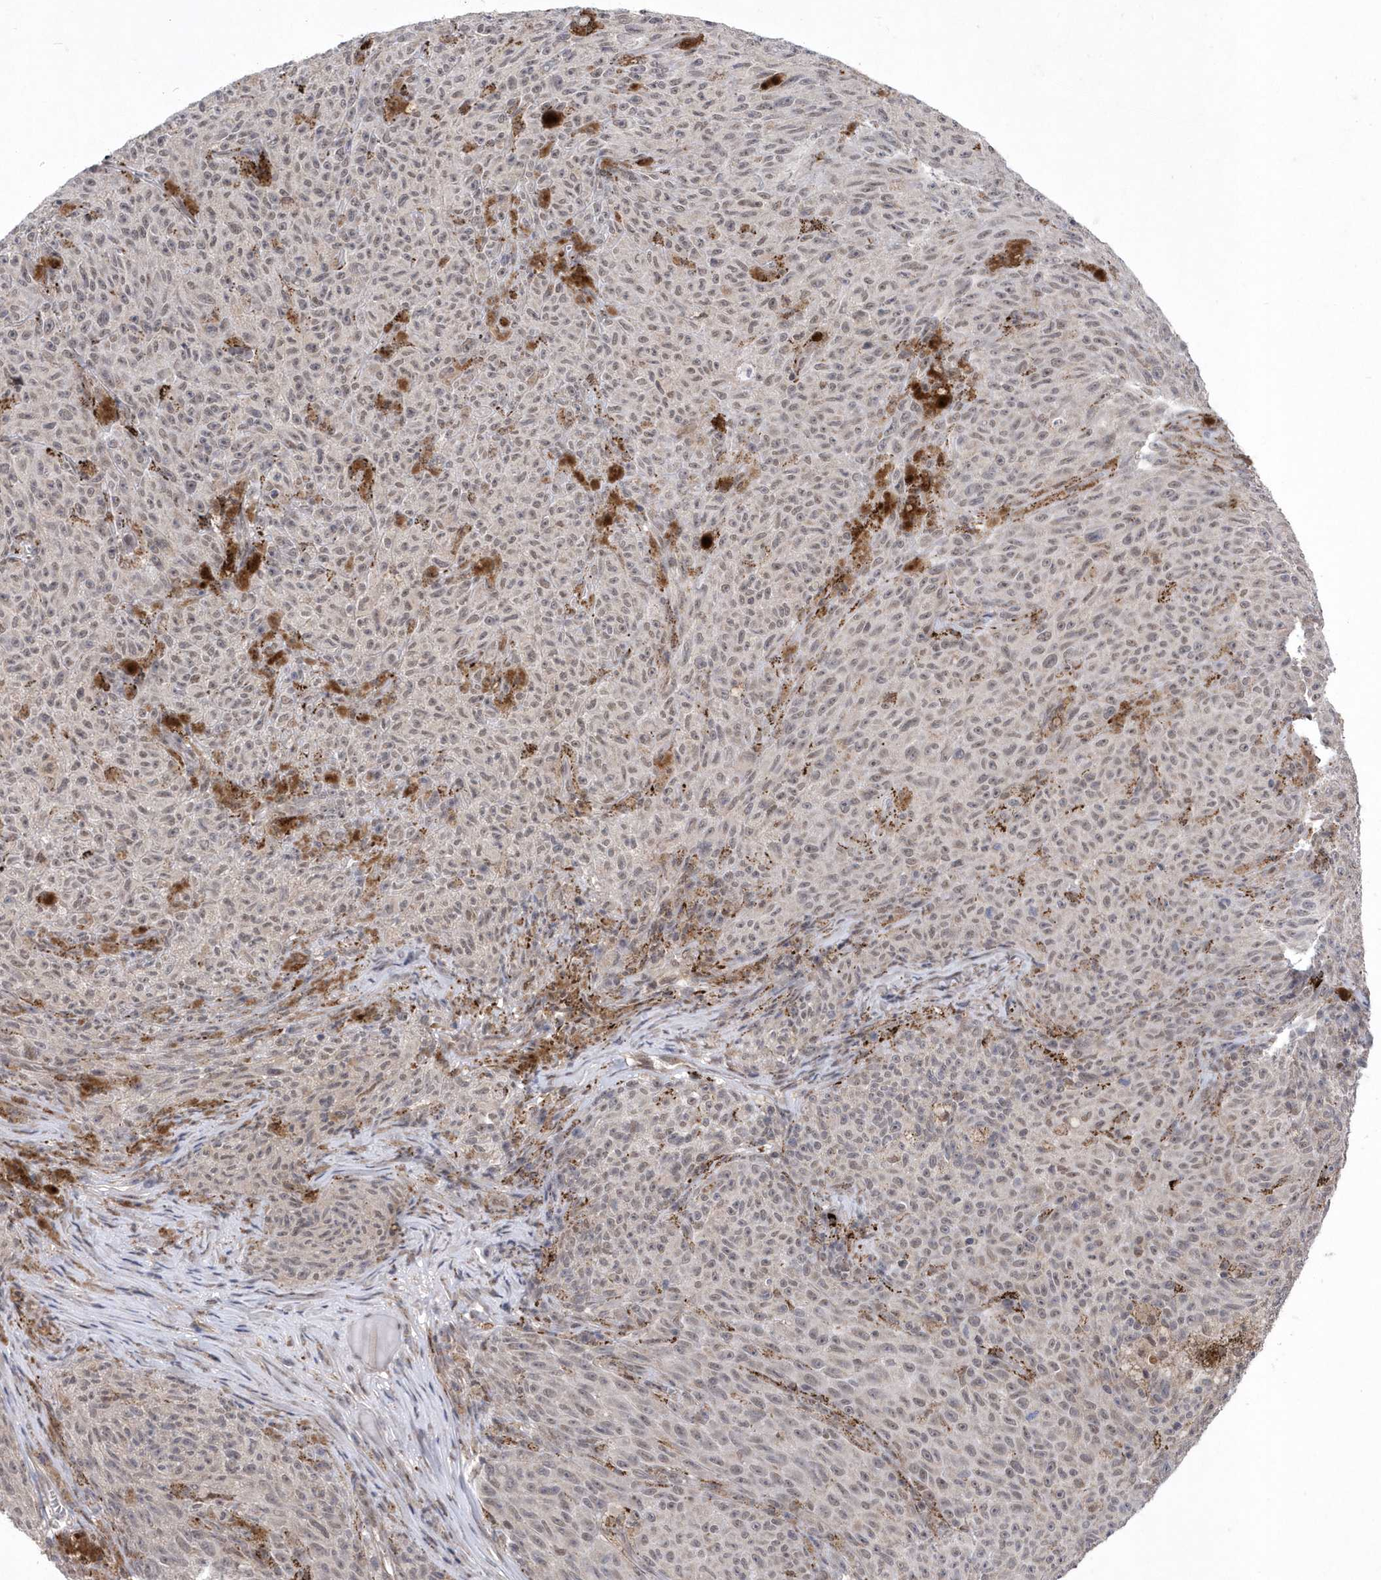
{"staining": {"intensity": "weak", "quantity": ">75%", "location": "nuclear"}, "tissue": "melanoma", "cell_type": "Tumor cells", "image_type": "cancer", "snomed": [{"axis": "morphology", "description": "Malignant melanoma, NOS"}, {"axis": "topography", "description": "Skin"}], "caption": "The photomicrograph reveals staining of malignant melanoma, revealing weak nuclear protein positivity (brown color) within tumor cells.", "gene": "BOD1L1", "patient": {"sex": "female", "age": 82}}